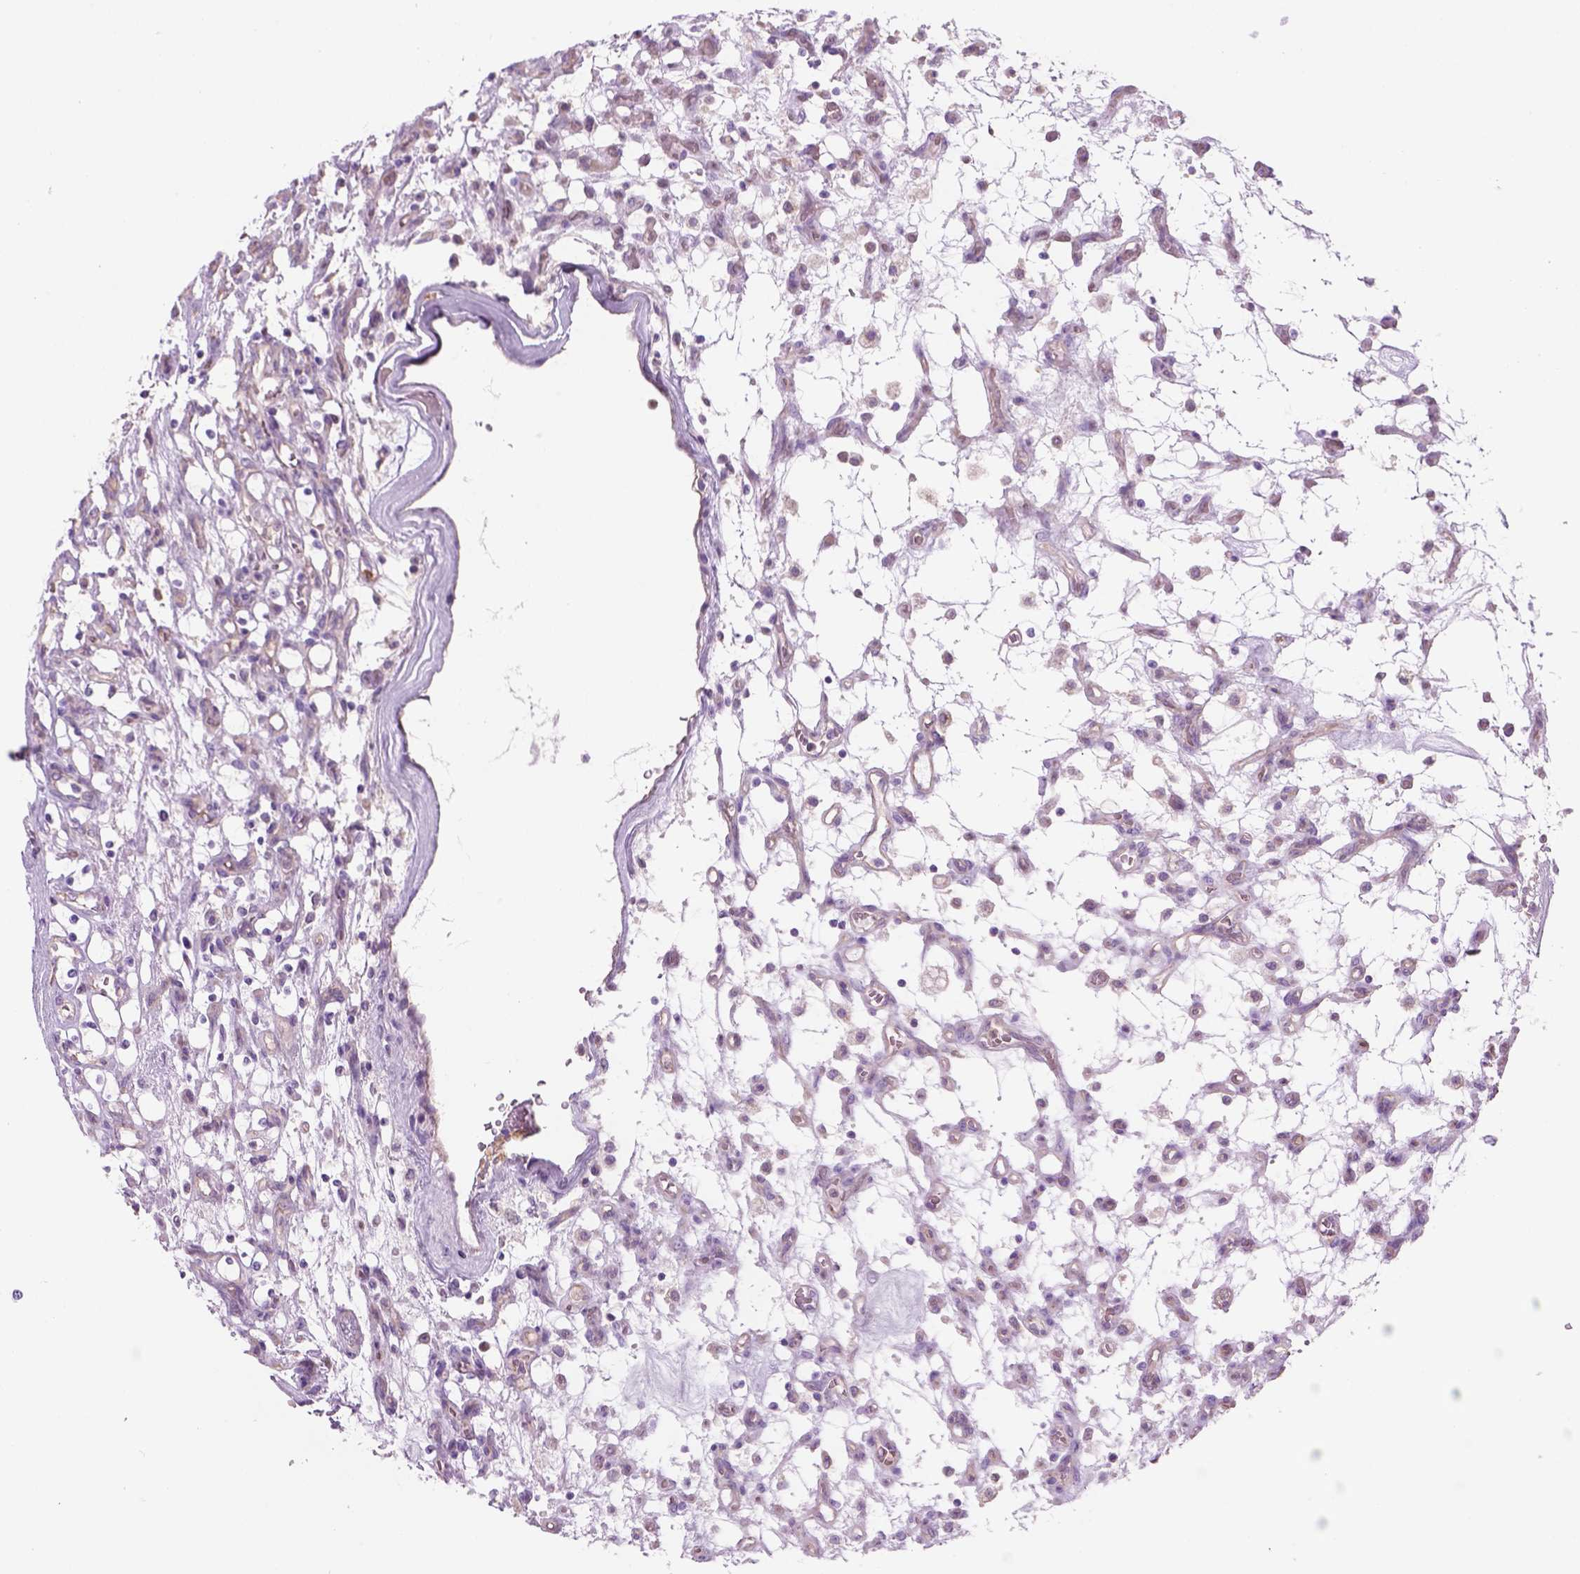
{"staining": {"intensity": "negative", "quantity": "none", "location": "none"}, "tissue": "renal cancer", "cell_type": "Tumor cells", "image_type": "cancer", "snomed": [{"axis": "morphology", "description": "Adenocarcinoma, NOS"}, {"axis": "topography", "description": "Kidney"}], "caption": "Immunohistochemistry image of renal cancer (adenocarcinoma) stained for a protein (brown), which reveals no positivity in tumor cells. (DAB (3,3'-diaminobenzidine) IHC visualized using brightfield microscopy, high magnification).", "gene": "CD84", "patient": {"sex": "female", "age": 69}}